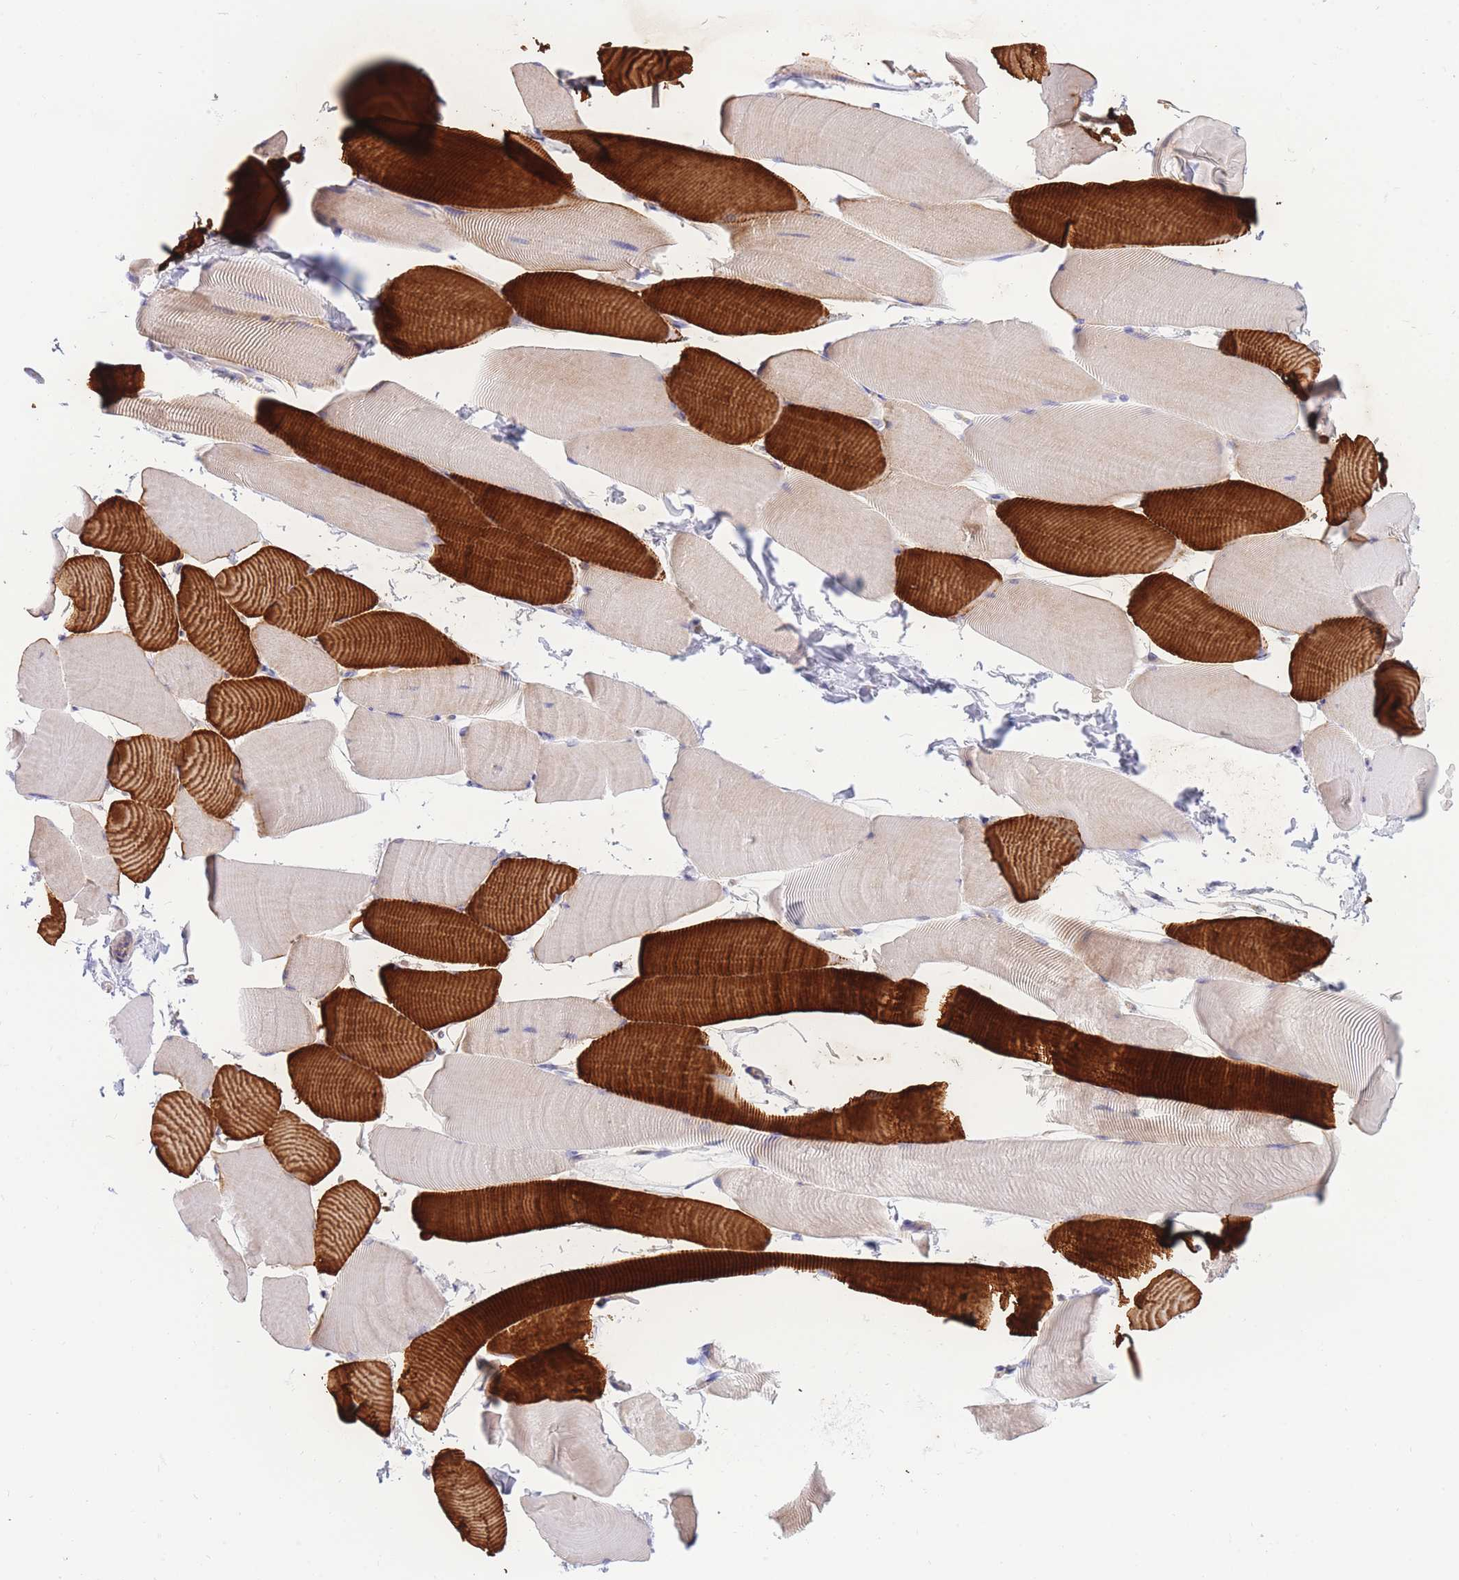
{"staining": {"intensity": "strong", "quantity": "<25%", "location": "cytoplasmic/membranous"}, "tissue": "skeletal muscle", "cell_type": "Myocytes", "image_type": "normal", "snomed": [{"axis": "morphology", "description": "Normal tissue, NOS"}, {"axis": "topography", "description": "Skeletal muscle"}], "caption": "Skeletal muscle was stained to show a protein in brown. There is medium levels of strong cytoplasmic/membranous expression in about <25% of myocytes. (DAB IHC, brown staining for protein, blue staining for nuclei).", "gene": "SULT1A1", "patient": {"sex": "male", "age": 25}}